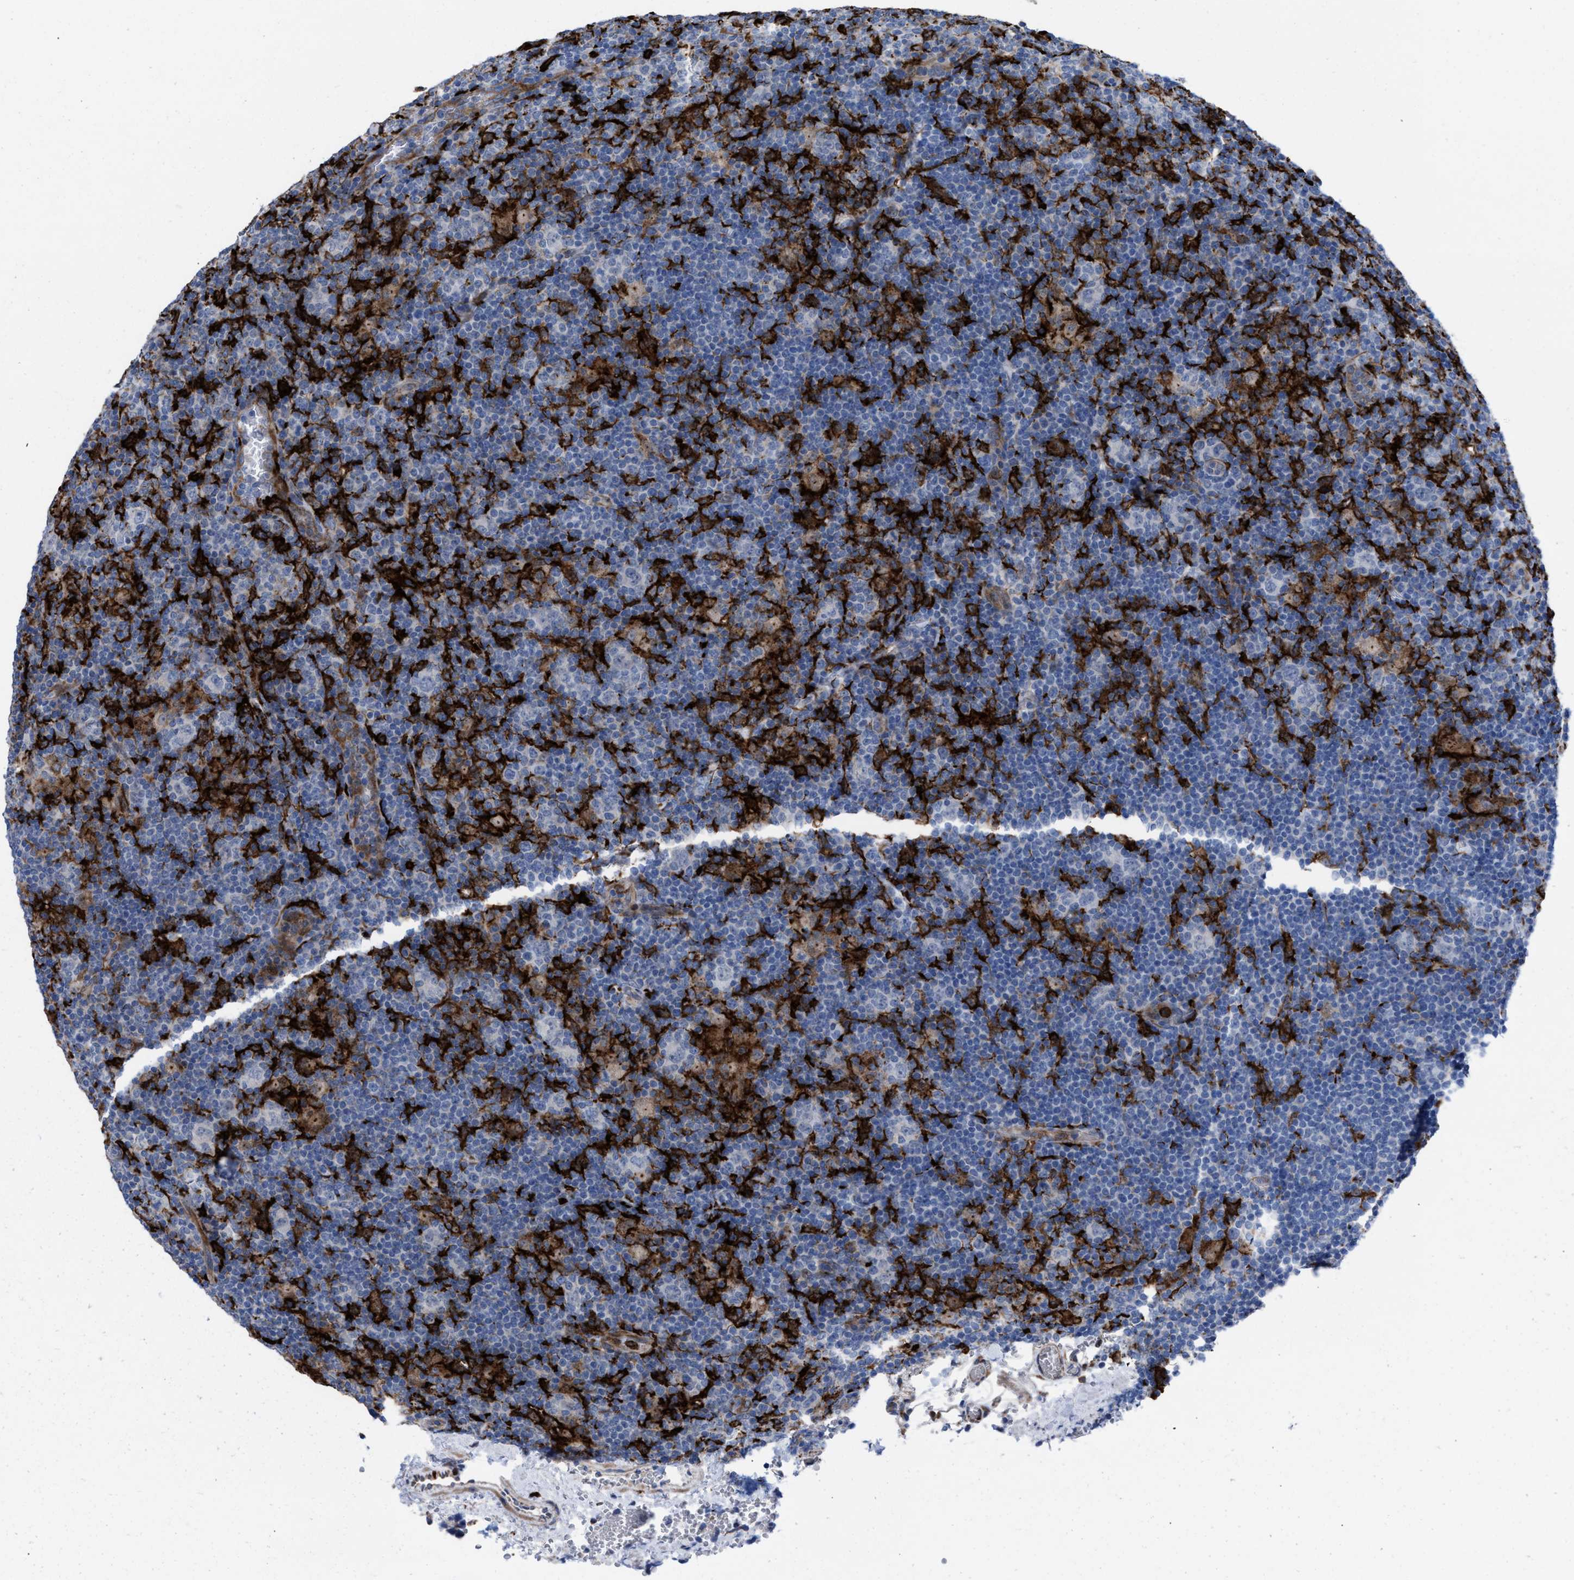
{"staining": {"intensity": "negative", "quantity": "none", "location": "none"}, "tissue": "lymphoma", "cell_type": "Tumor cells", "image_type": "cancer", "snomed": [{"axis": "morphology", "description": "Hodgkin's disease, NOS"}, {"axis": "topography", "description": "Lymph node"}], "caption": "The immunohistochemistry image has no significant staining in tumor cells of lymphoma tissue. (IHC, brightfield microscopy, high magnification).", "gene": "SLC47A1", "patient": {"sex": "female", "age": 57}}